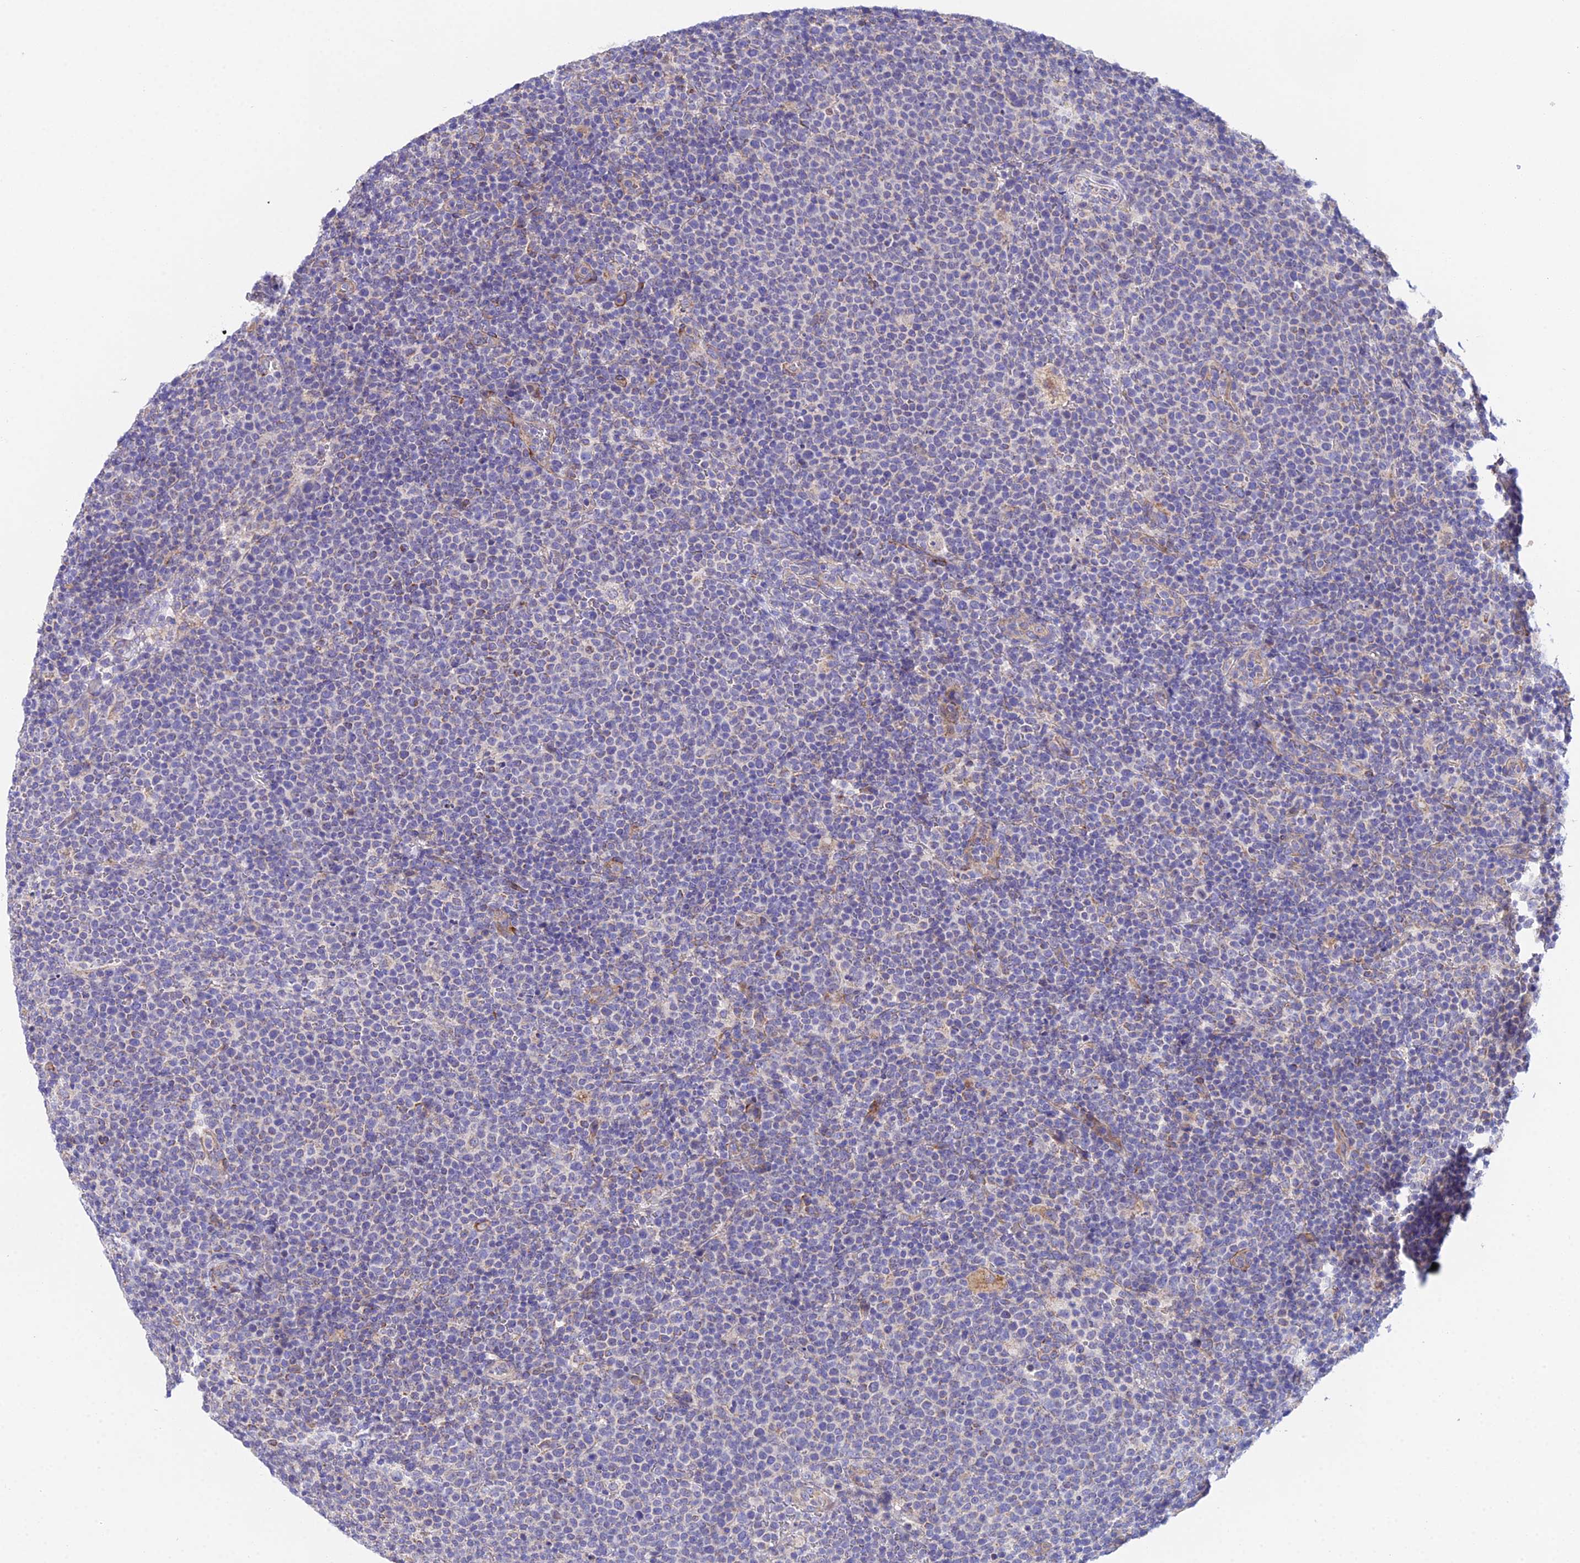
{"staining": {"intensity": "negative", "quantity": "none", "location": "none"}, "tissue": "lymphoma", "cell_type": "Tumor cells", "image_type": "cancer", "snomed": [{"axis": "morphology", "description": "Malignant lymphoma, non-Hodgkin's type, High grade"}, {"axis": "topography", "description": "Lymph node"}], "caption": "High-grade malignant lymphoma, non-Hodgkin's type was stained to show a protein in brown. There is no significant staining in tumor cells.", "gene": "PPP2R2C", "patient": {"sex": "male", "age": 61}}